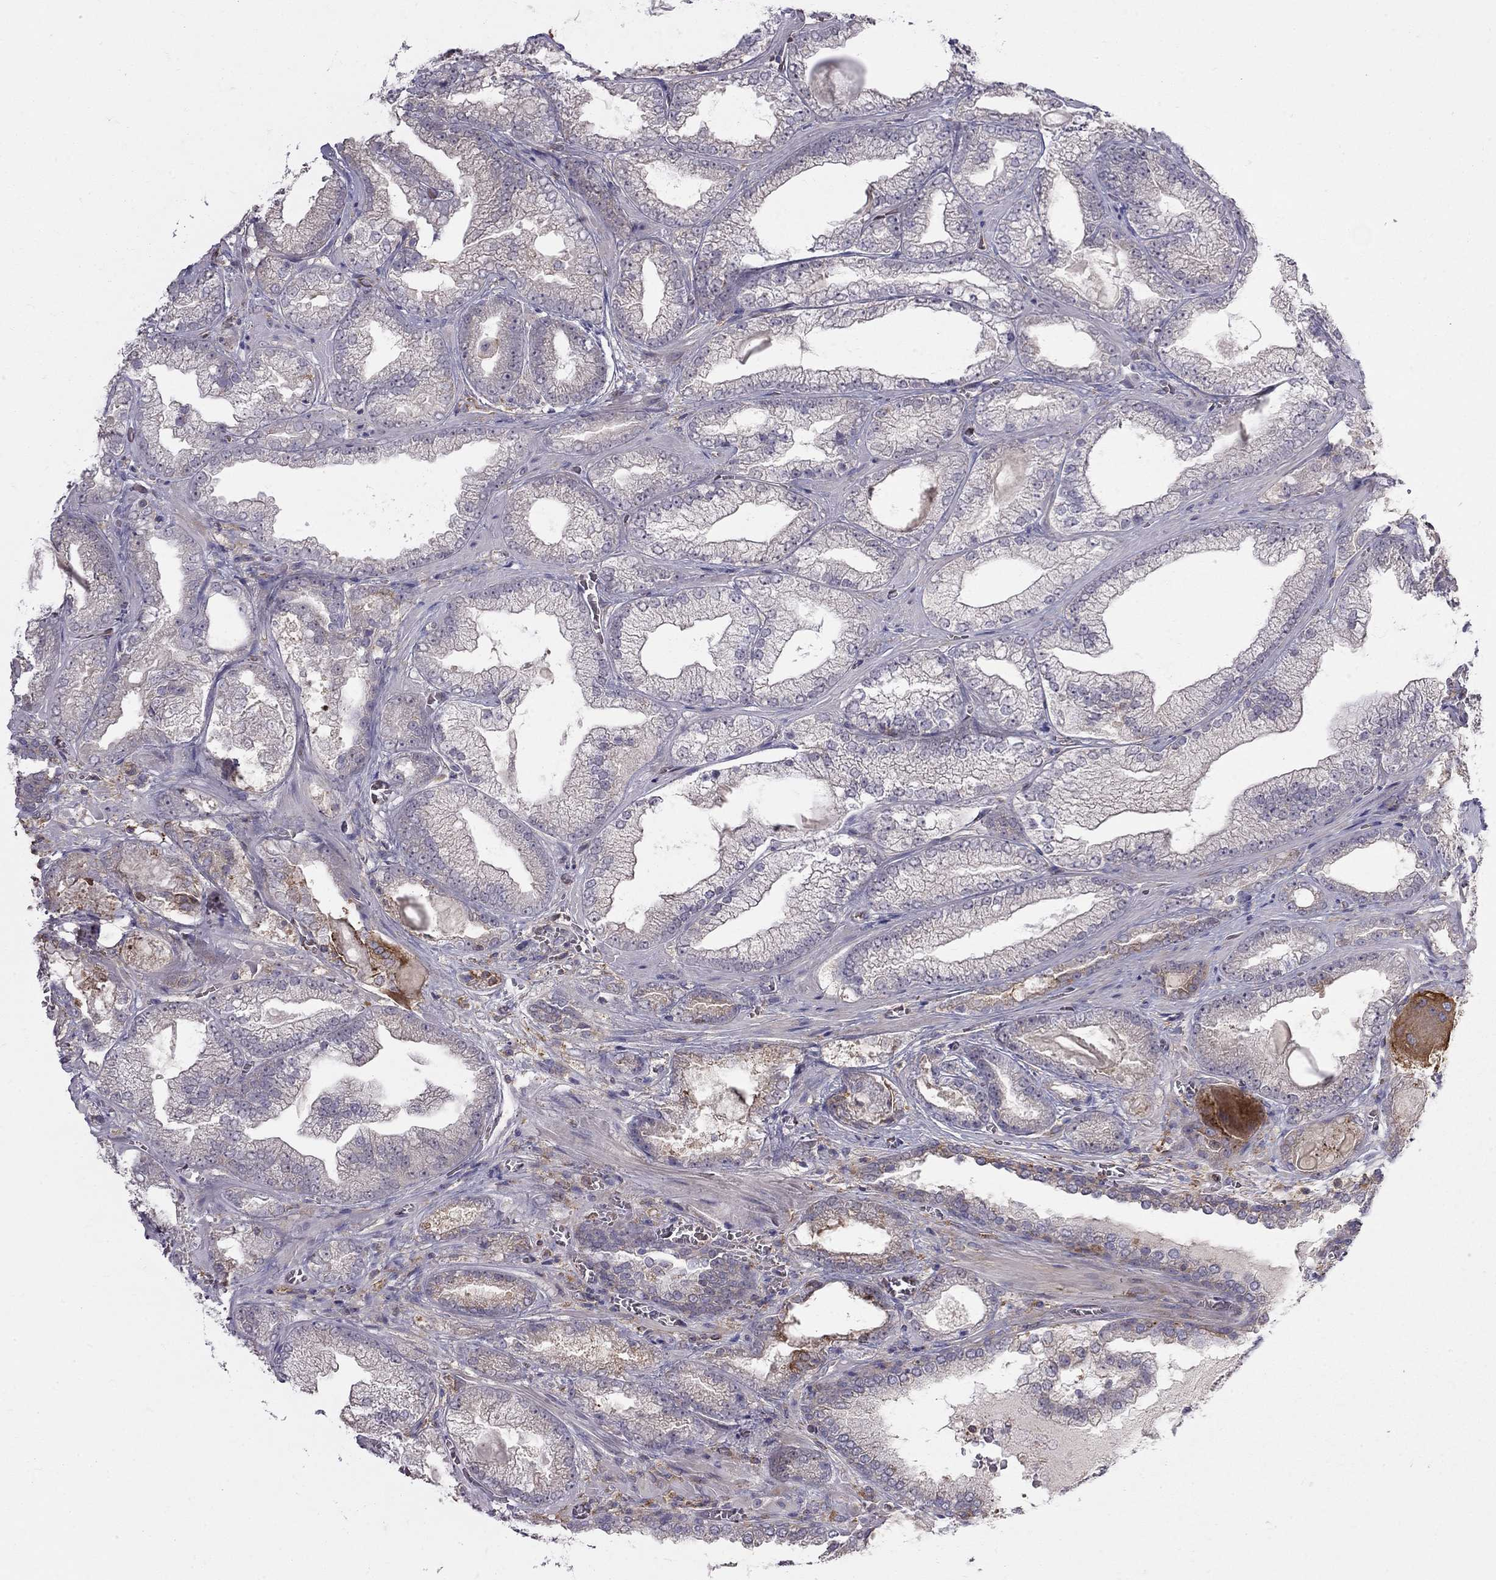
{"staining": {"intensity": "negative", "quantity": "none", "location": "none"}, "tissue": "prostate cancer", "cell_type": "Tumor cells", "image_type": "cancer", "snomed": [{"axis": "morphology", "description": "Adenocarcinoma, Low grade"}, {"axis": "topography", "description": "Prostate"}], "caption": "Prostate adenocarcinoma (low-grade) was stained to show a protein in brown. There is no significant expression in tumor cells. (DAB (3,3'-diaminobenzidine) IHC, high magnification).", "gene": "EIF4E3", "patient": {"sex": "male", "age": 57}}